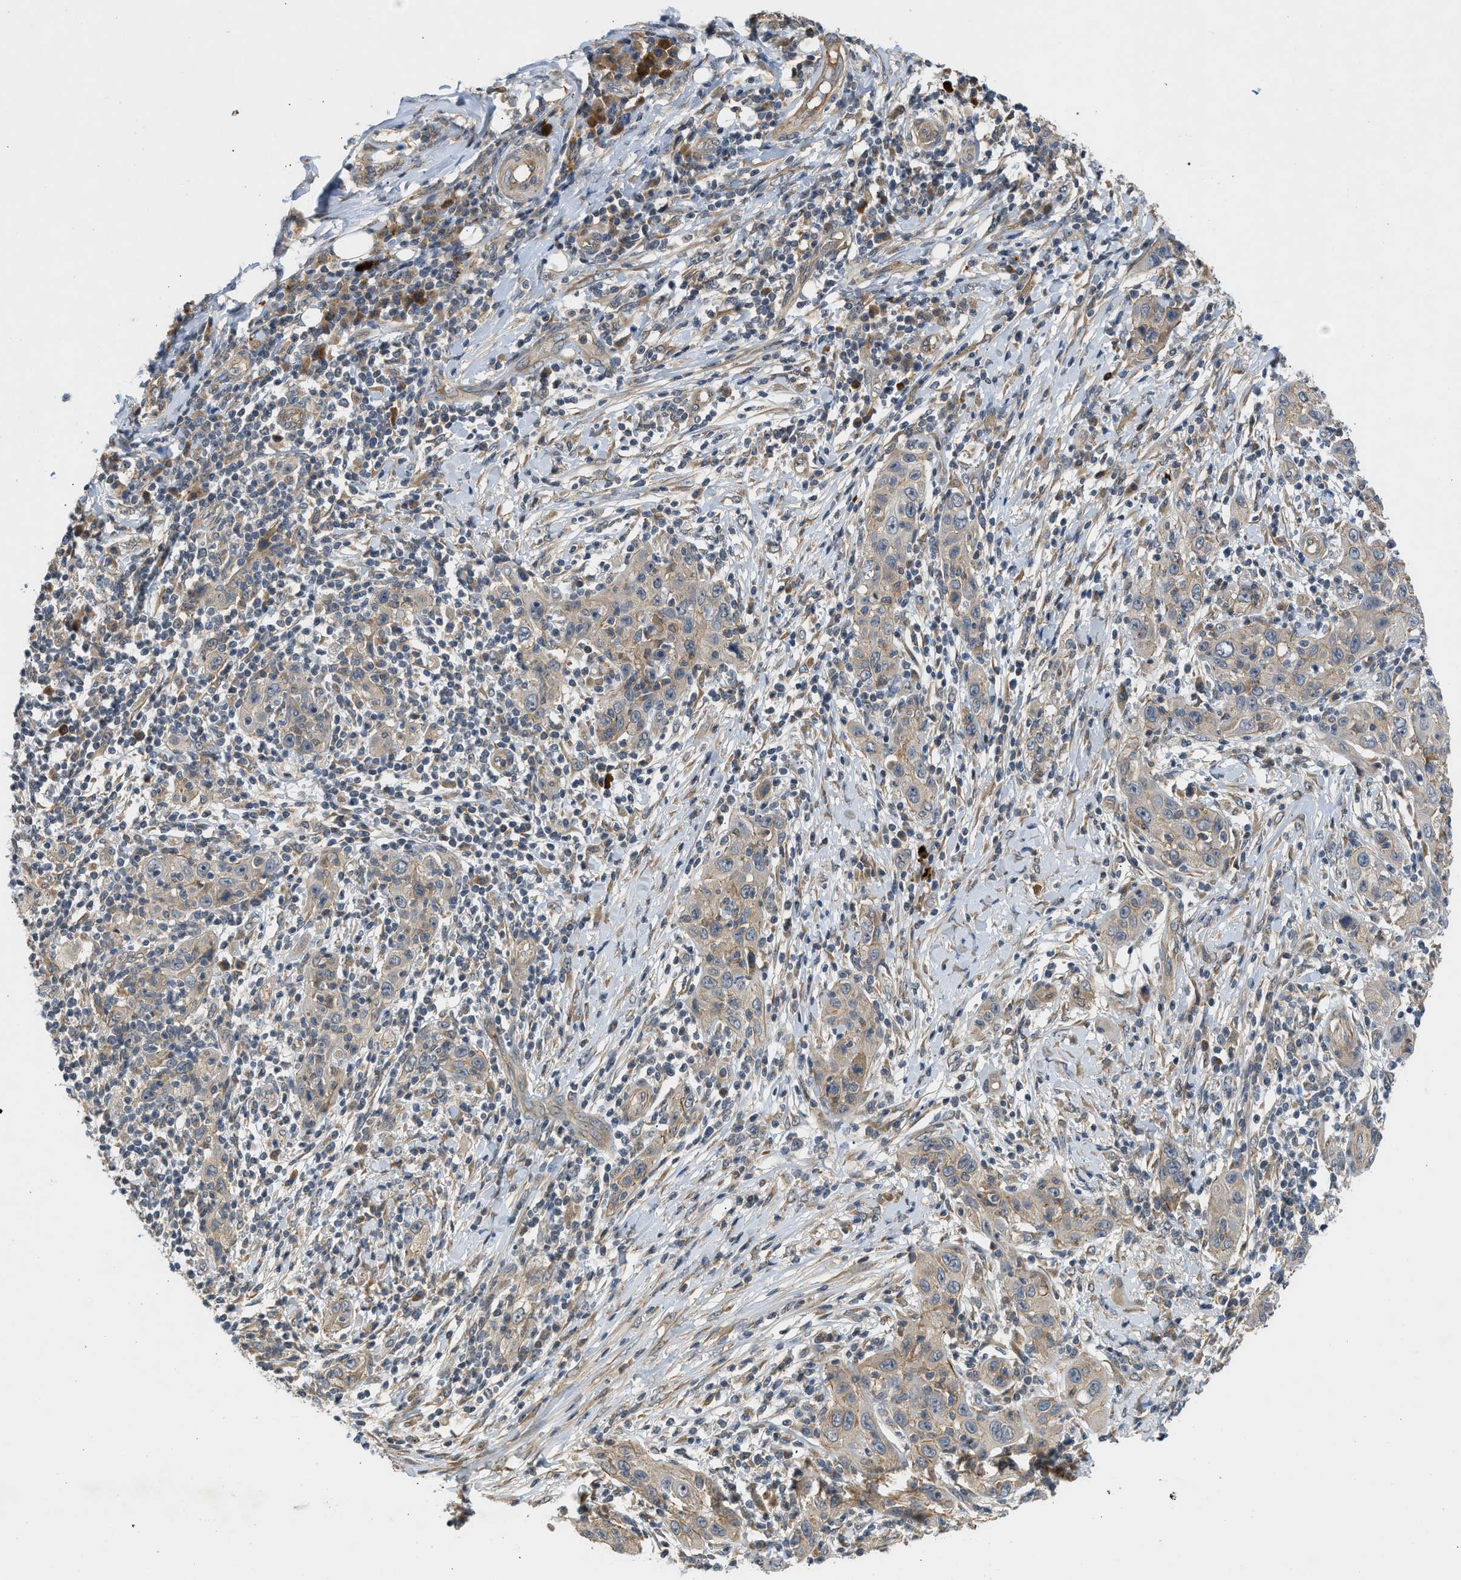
{"staining": {"intensity": "weak", "quantity": "25%-75%", "location": "cytoplasmic/membranous"}, "tissue": "skin cancer", "cell_type": "Tumor cells", "image_type": "cancer", "snomed": [{"axis": "morphology", "description": "Squamous cell carcinoma, NOS"}, {"axis": "topography", "description": "Skin"}], "caption": "A brown stain highlights weak cytoplasmic/membranous positivity of a protein in human skin cancer (squamous cell carcinoma) tumor cells.", "gene": "ADCY8", "patient": {"sex": "female", "age": 88}}